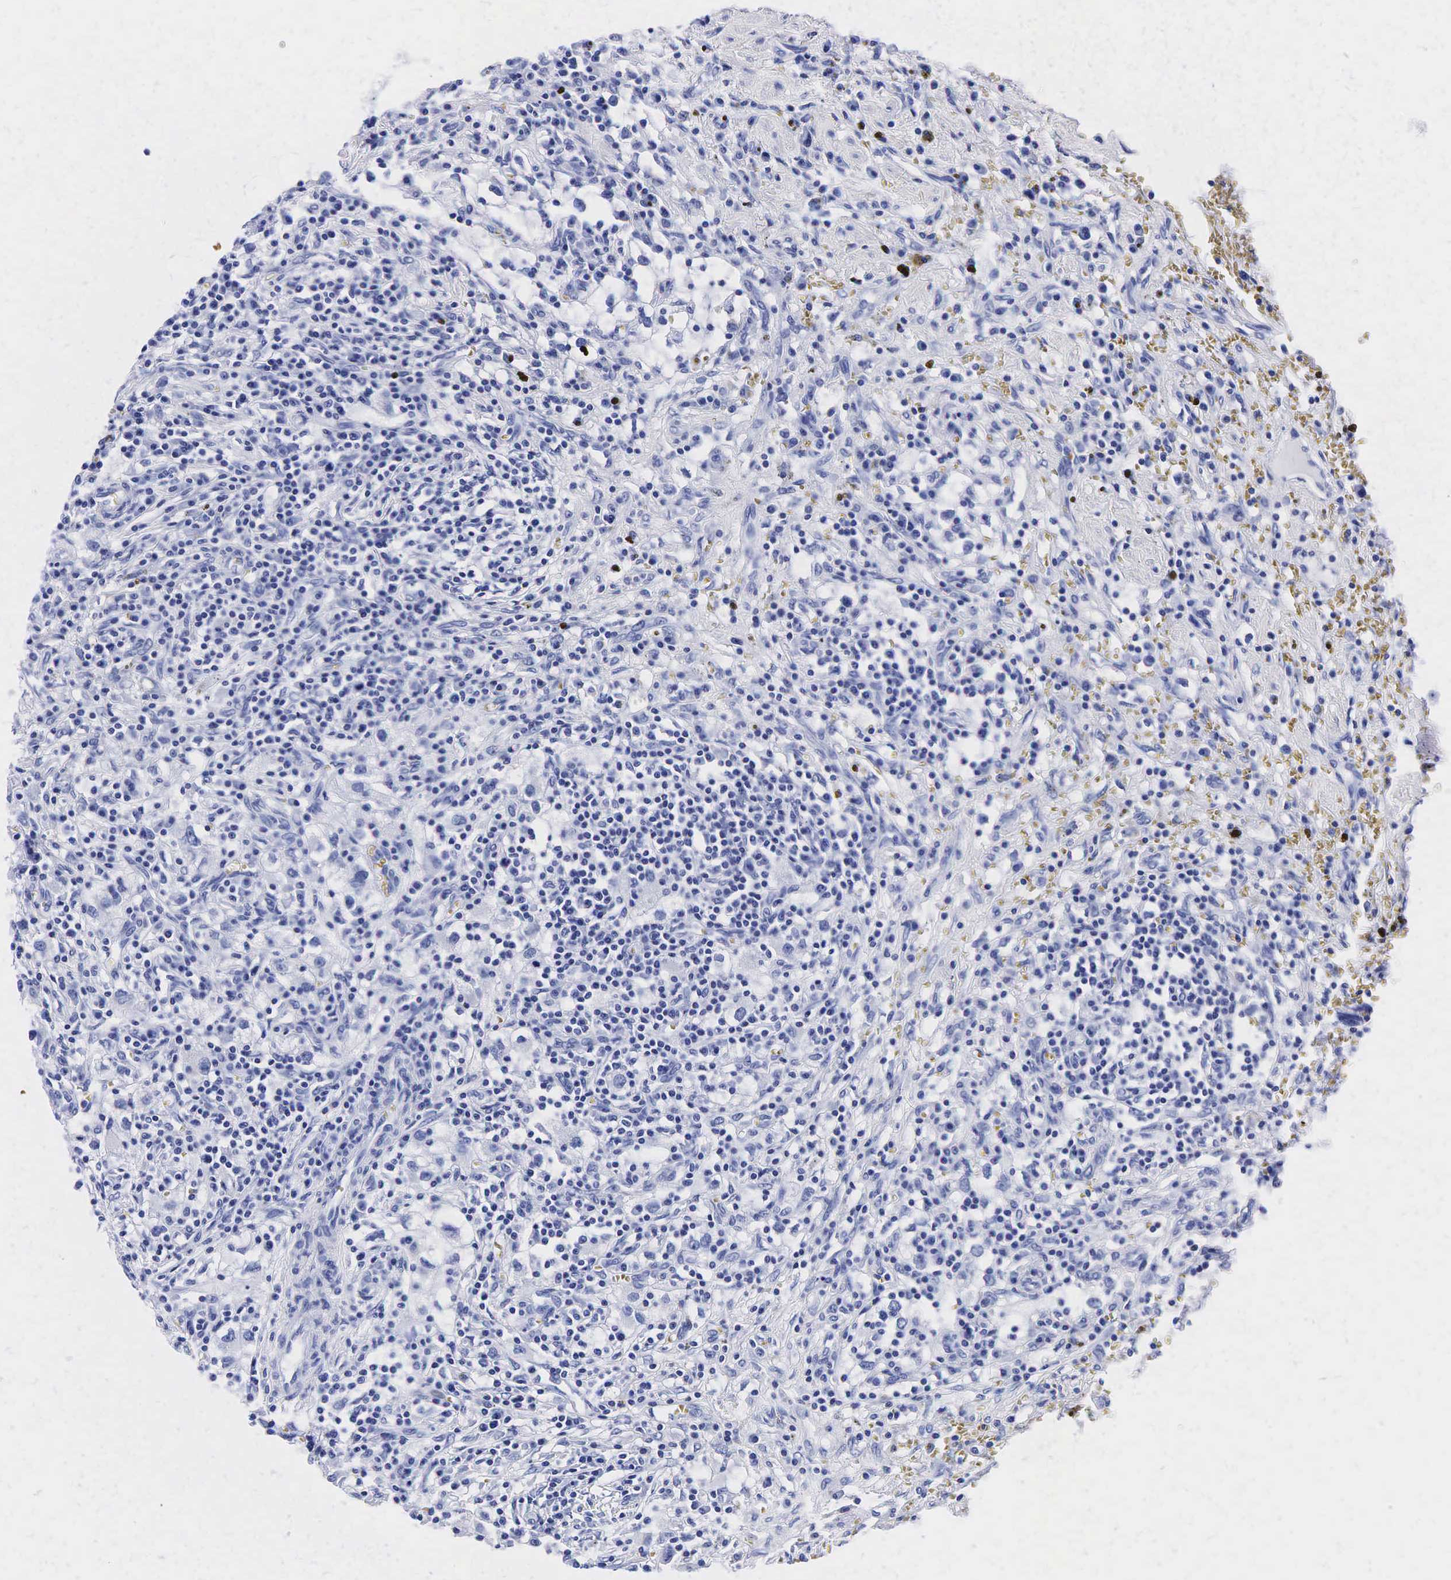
{"staining": {"intensity": "negative", "quantity": "none", "location": "none"}, "tissue": "renal cancer", "cell_type": "Tumor cells", "image_type": "cancer", "snomed": [{"axis": "morphology", "description": "Adenocarcinoma, NOS"}, {"axis": "topography", "description": "Kidney"}], "caption": "The immunohistochemistry histopathology image has no significant expression in tumor cells of renal cancer tissue. (DAB (3,3'-diaminobenzidine) immunohistochemistry (IHC), high magnification).", "gene": "TG", "patient": {"sex": "male", "age": 82}}